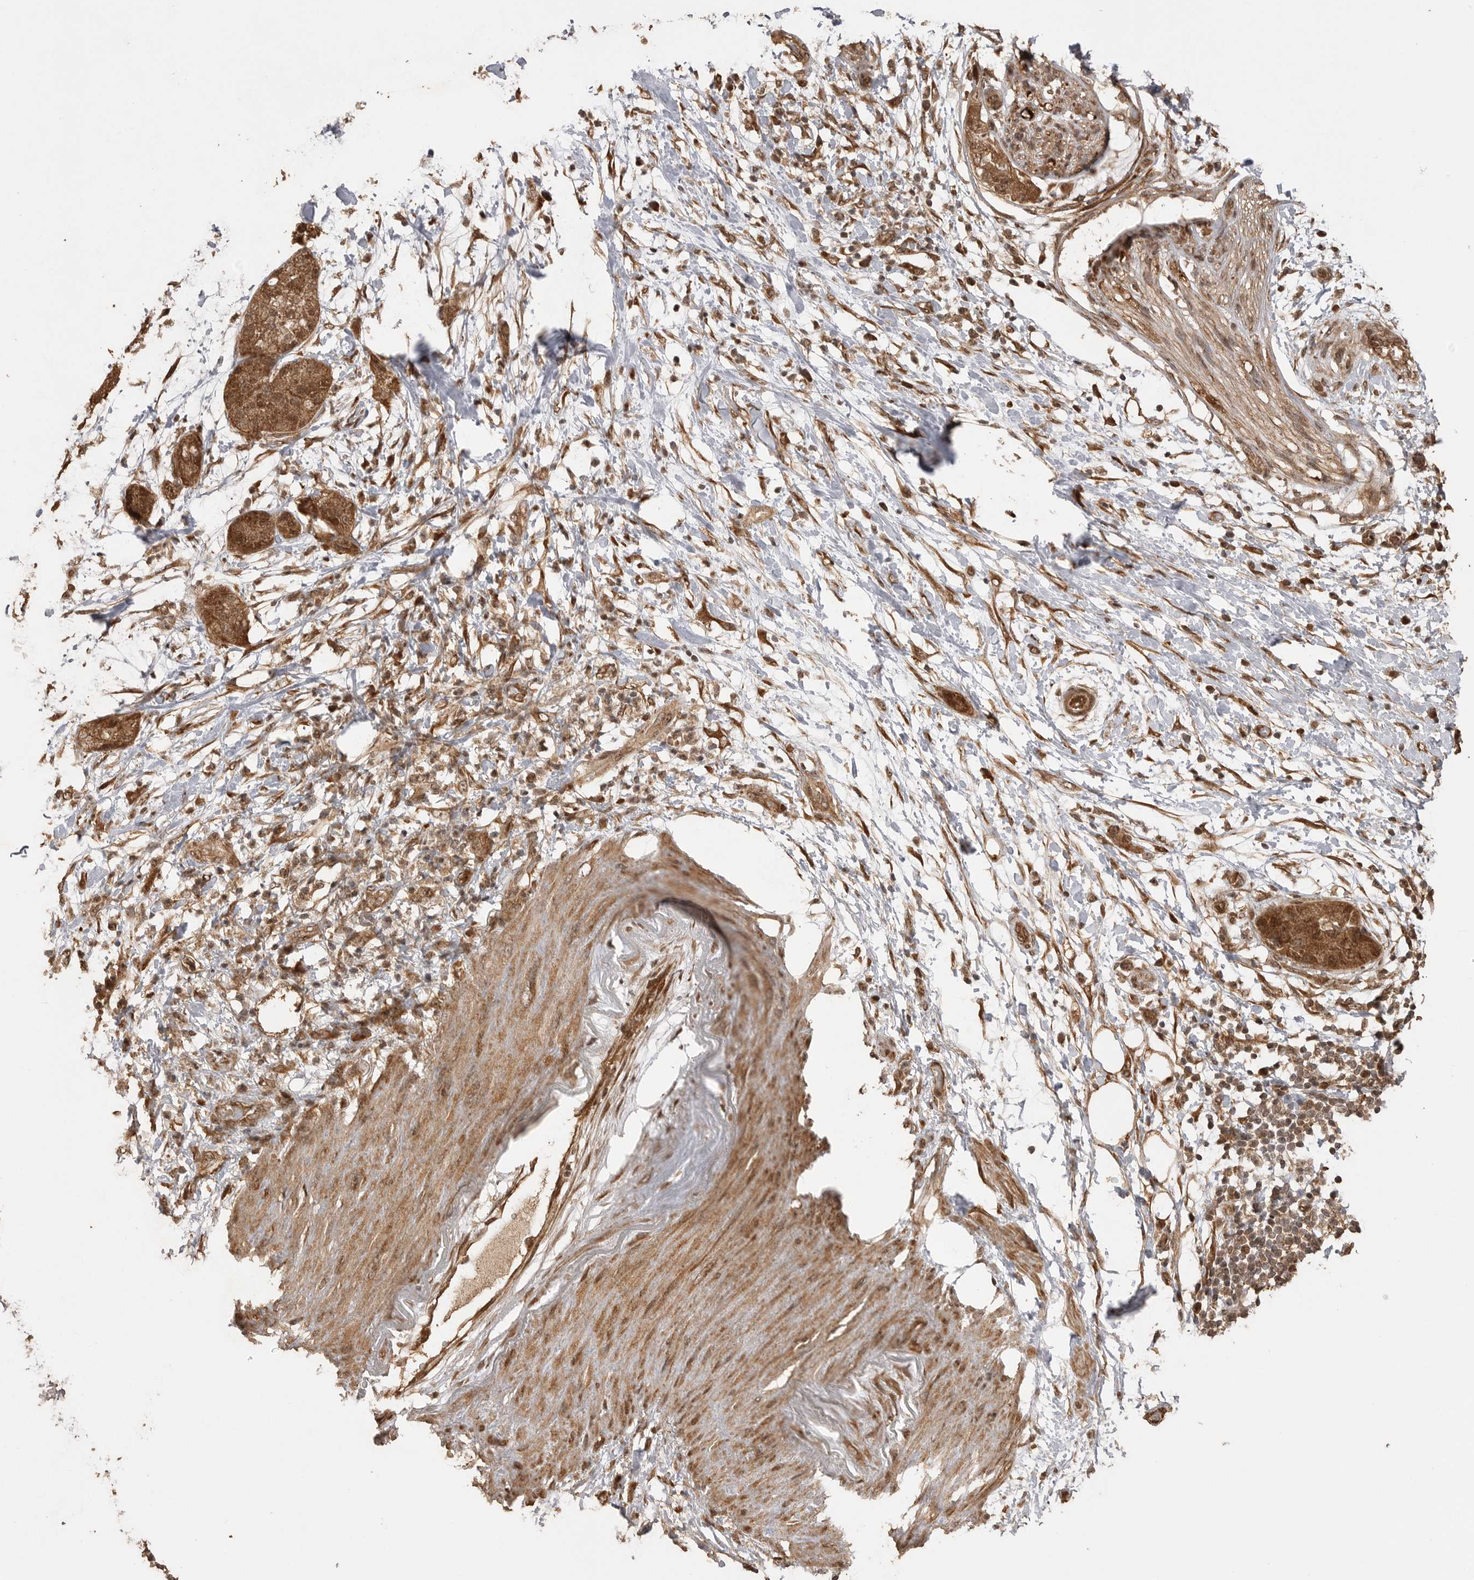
{"staining": {"intensity": "moderate", "quantity": ">75%", "location": "cytoplasmic/membranous,nuclear"}, "tissue": "pancreatic cancer", "cell_type": "Tumor cells", "image_type": "cancer", "snomed": [{"axis": "morphology", "description": "Adenocarcinoma, NOS"}, {"axis": "topography", "description": "Pancreas"}], "caption": "High-magnification brightfield microscopy of pancreatic cancer stained with DAB (3,3'-diaminobenzidine) (brown) and counterstained with hematoxylin (blue). tumor cells exhibit moderate cytoplasmic/membranous and nuclear expression is appreciated in about>75% of cells.", "gene": "BOC", "patient": {"sex": "female", "age": 78}}